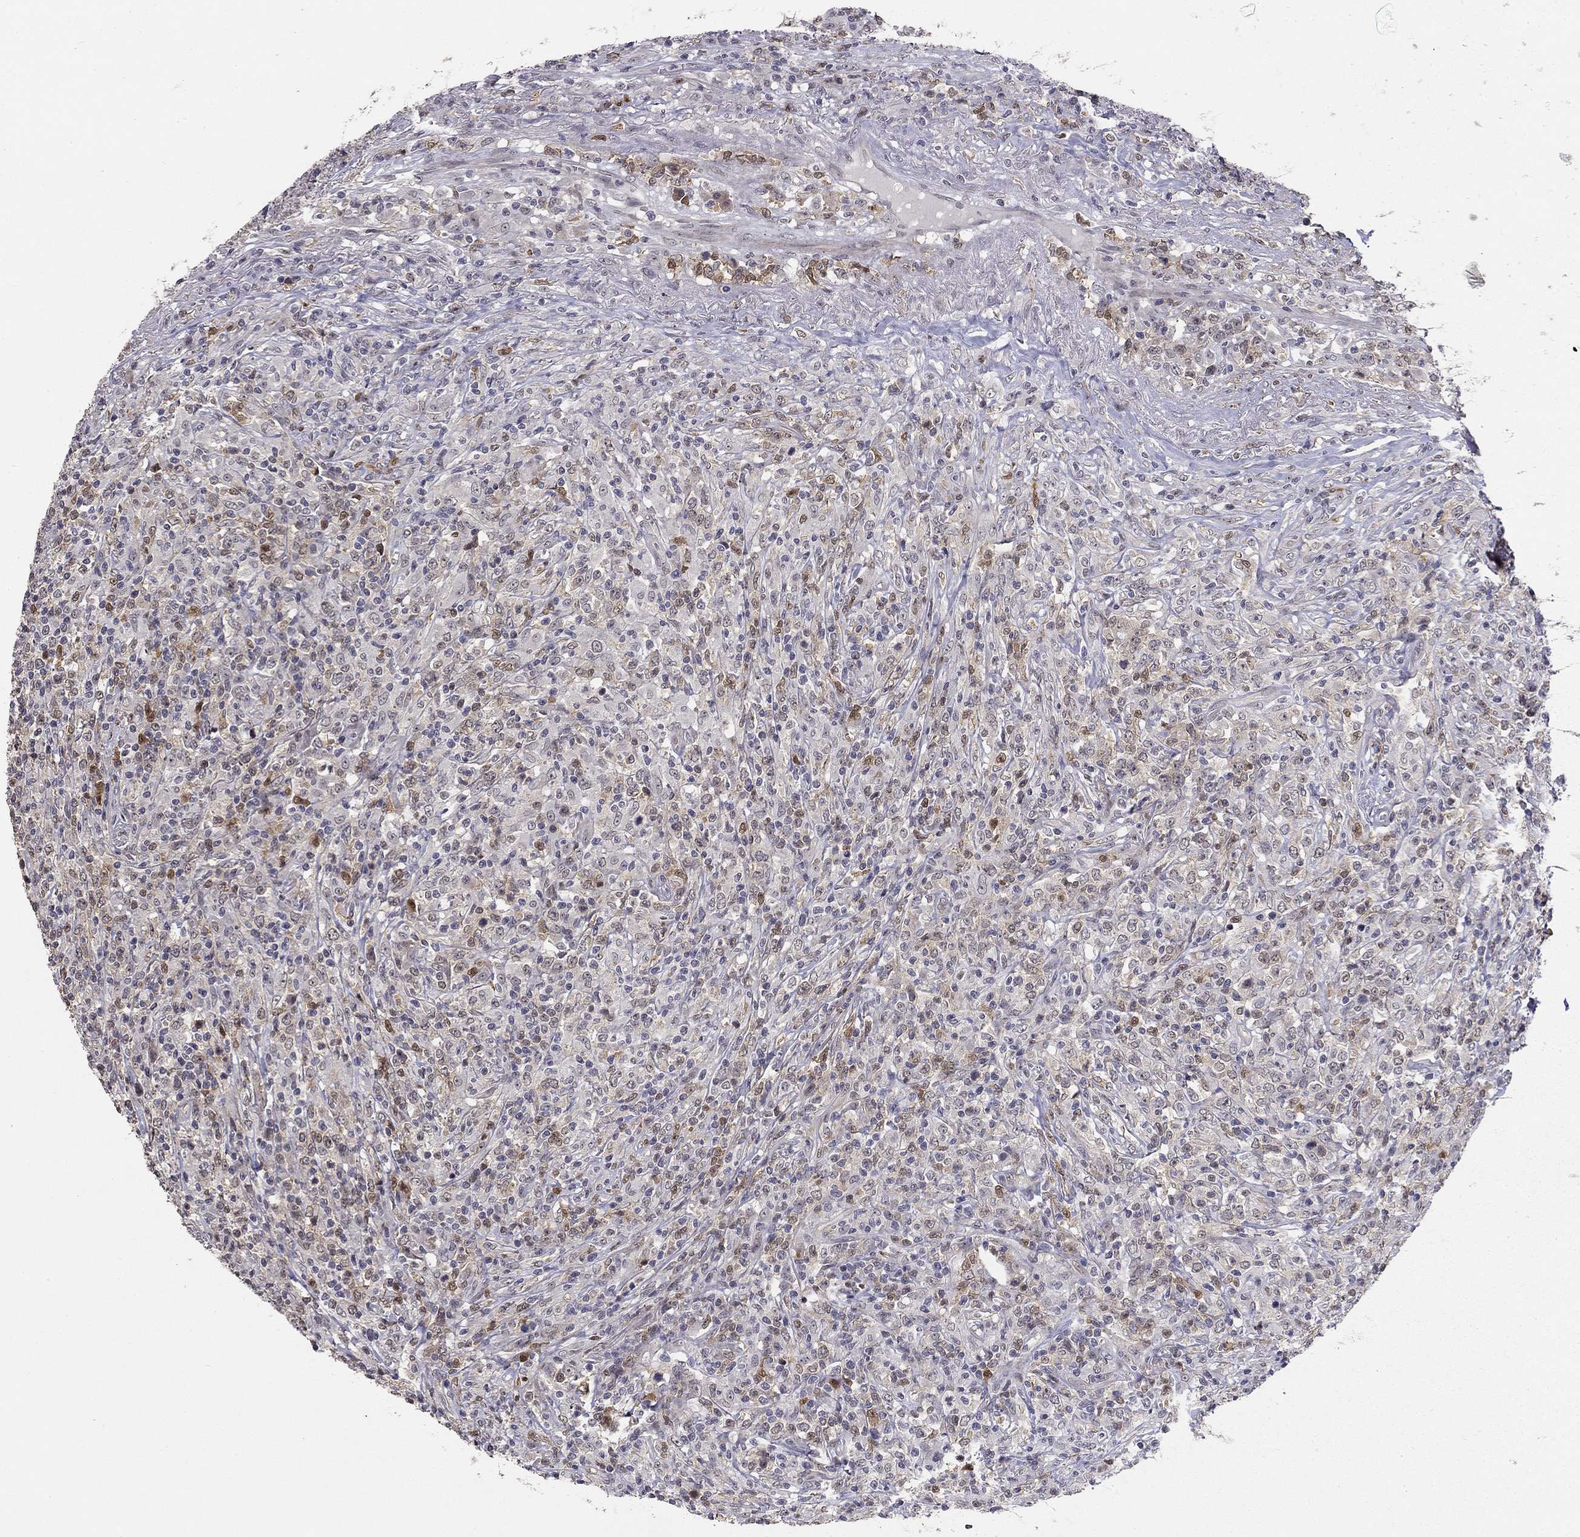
{"staining": {"intensity": "moderate", "quantity": "<25%", "location": "nuclear"}, "tissue": "lymphoma", "cell_type": "Tumor cells", "image_type": "cancer", "snomed": [{"axis": "morphology", "description": "Malignant lymphoma, non-Hodgkin's type, High grade"}, {"axis": "topography", "description": "Lung"}], "caption": "Tumor cells exhibit low levels of moderate nuclear positivity in approximately <25% of cells in human high-grade malignant lymphoma, non-Hodgkin's type. Immunohistochemistry stains the protein of interest in brown and the nuclei are stained blue.", "gene": "STXBP6", "patient": {"sex": "male", "age": 79}}